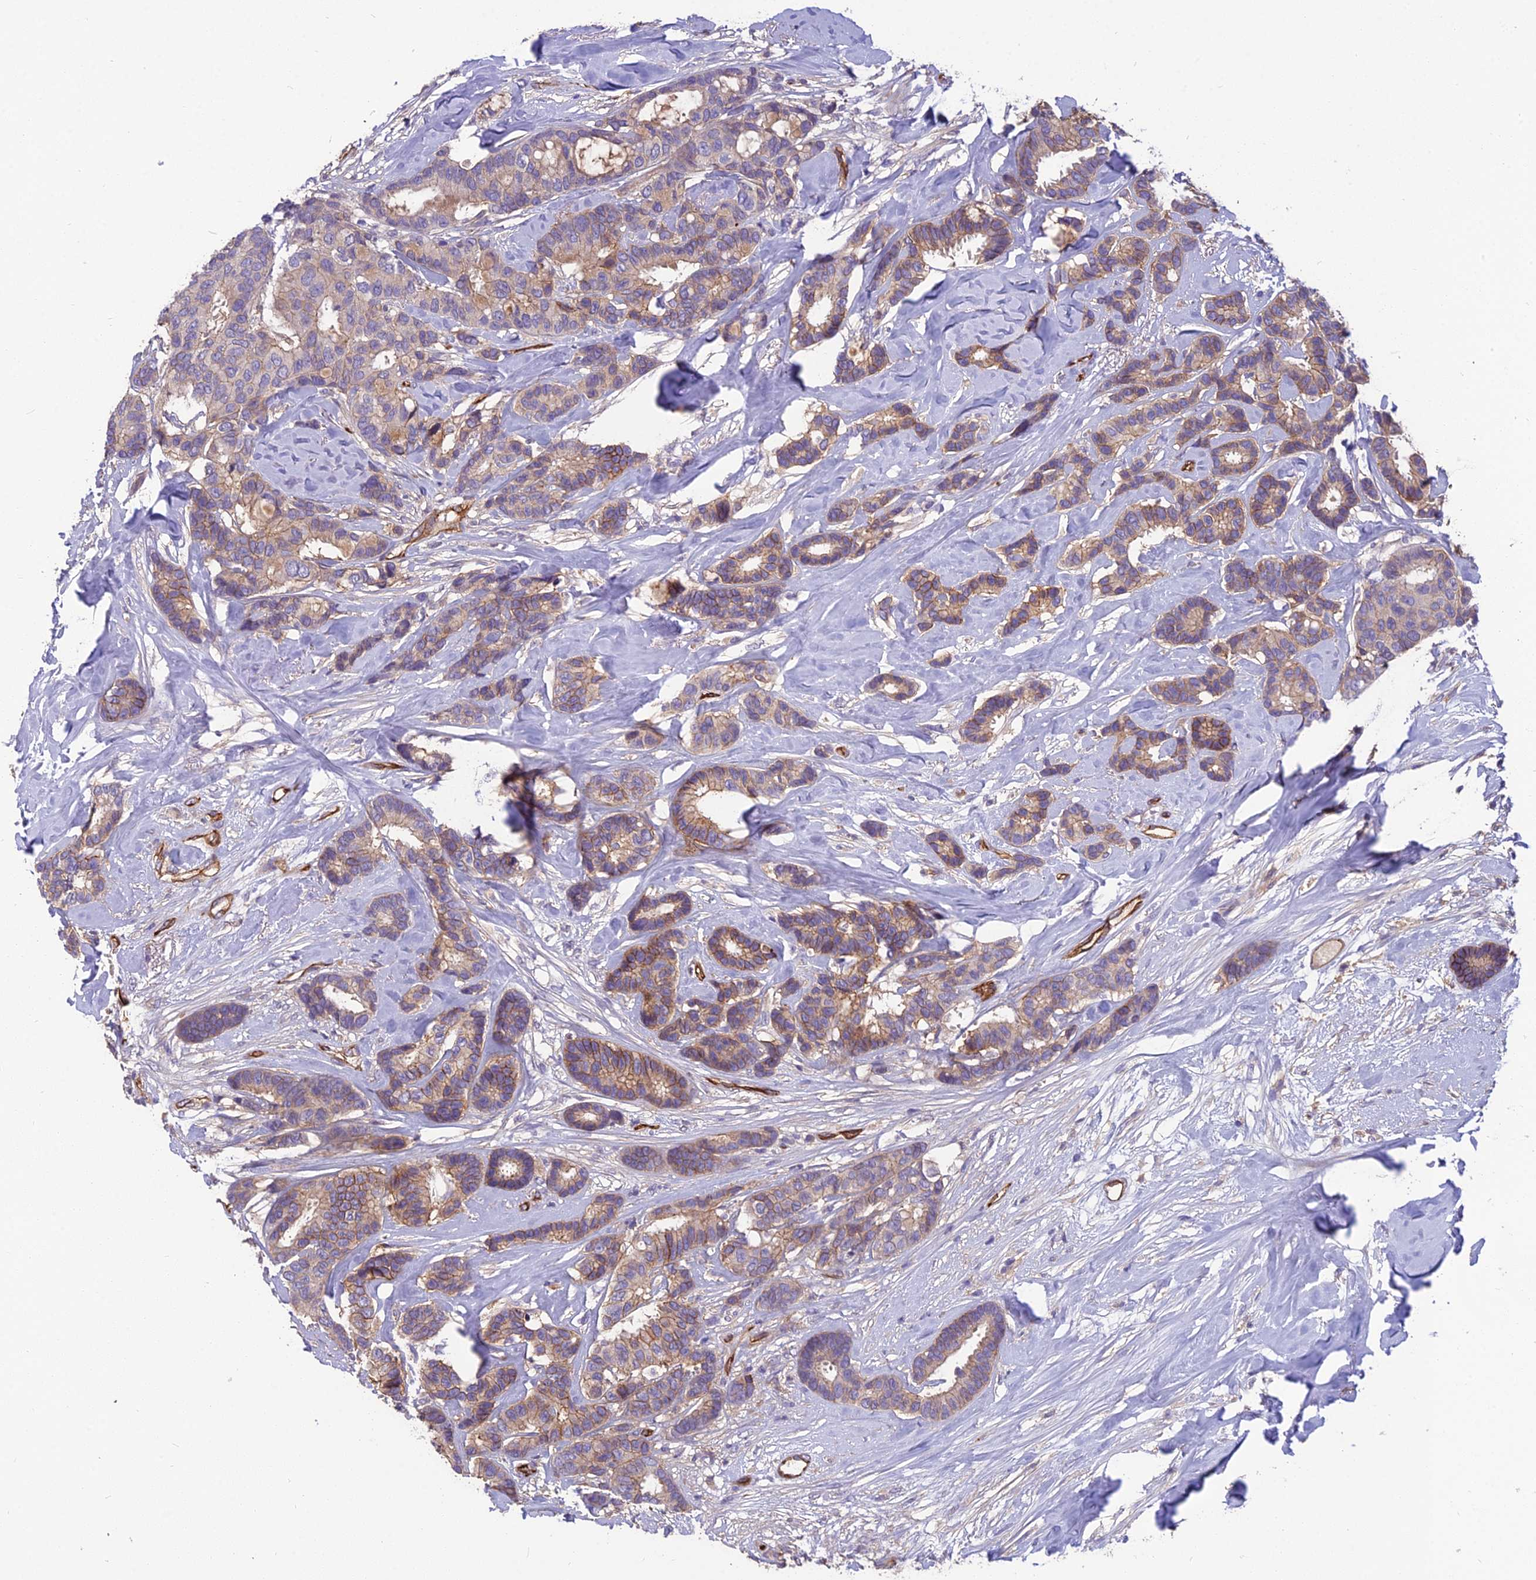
{"staining": {"intensity": "weak", "quantity": ">75%", "location": "cytoplasmic/membranous"}, "tissue": "breast cancer", "cell_type": "Tumor cells", "image_type": "cancer", "snomed": [{"axis": "morphology", "description": "Duct carcinoma"}, {"axis": "topography", "description": "Breast"}], "caption": "A micrograph of human breast intraductal carcinoma stained for a protein reveals weak cytoplasmic/membranous brown staining in tumor cells. (brown staining indicates protein expression, while blue staining denotes nuclei).", "gene": "TSPAN15", "patient": {"sex": "female", "age": 87}}